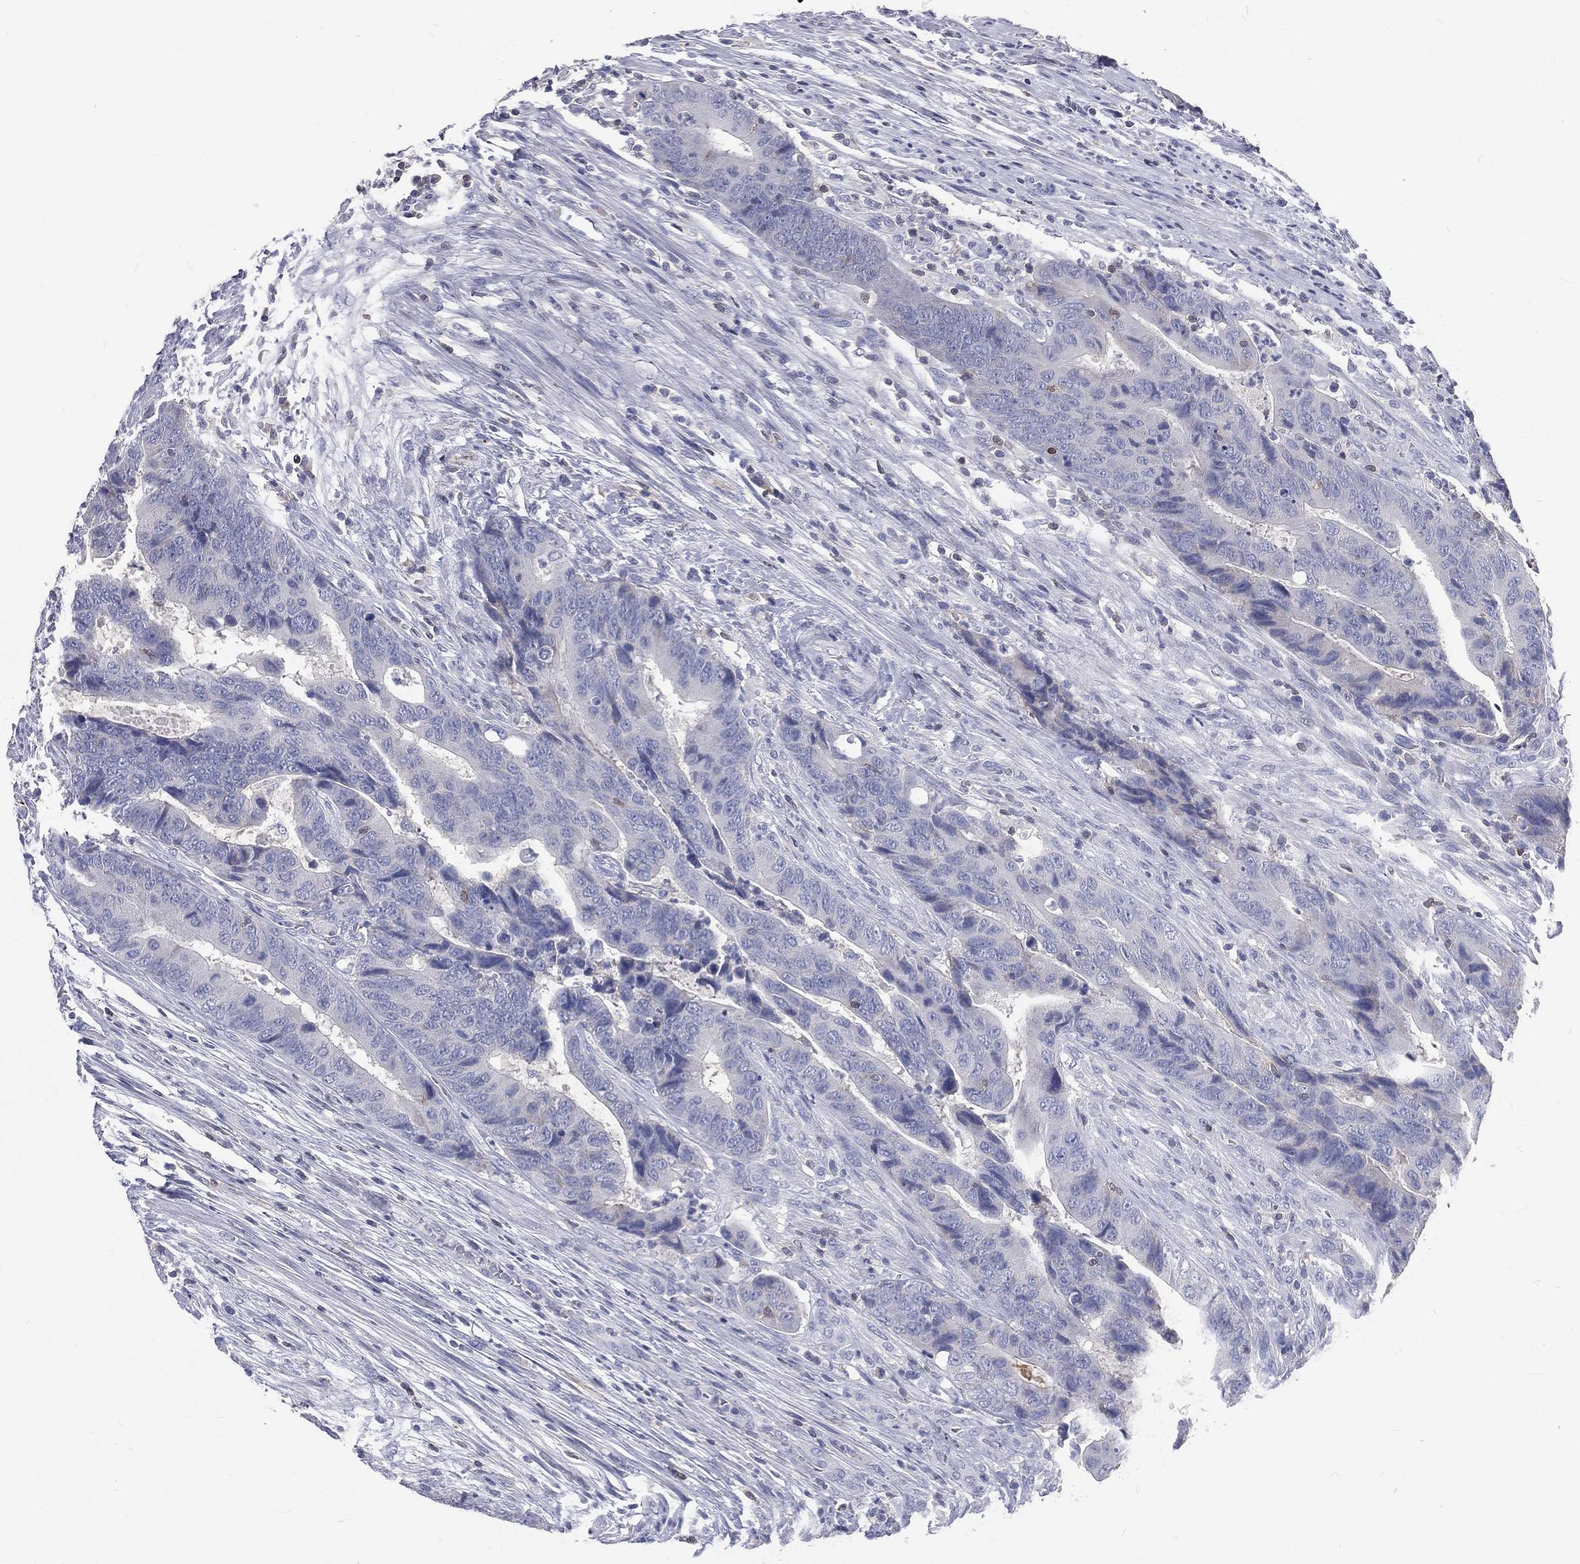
{"staining": {"intensity": "negative", "quantity": "none", "location": "none"}, "tissue": "colorectal cancer", "cell_type": "Tumor cells", "image_type": "cancer", "snomed": [{"axis": "morphology", "description": "Adenocarcinoma, NOS"}, {"axis": "topography", "description": "Colon"}], "caption": "Tumor cells show no significant protein positivity in colorectal adenocarcinoma.", "gene": "CD3D", "patient": {"sex": "female", "age": 56}}